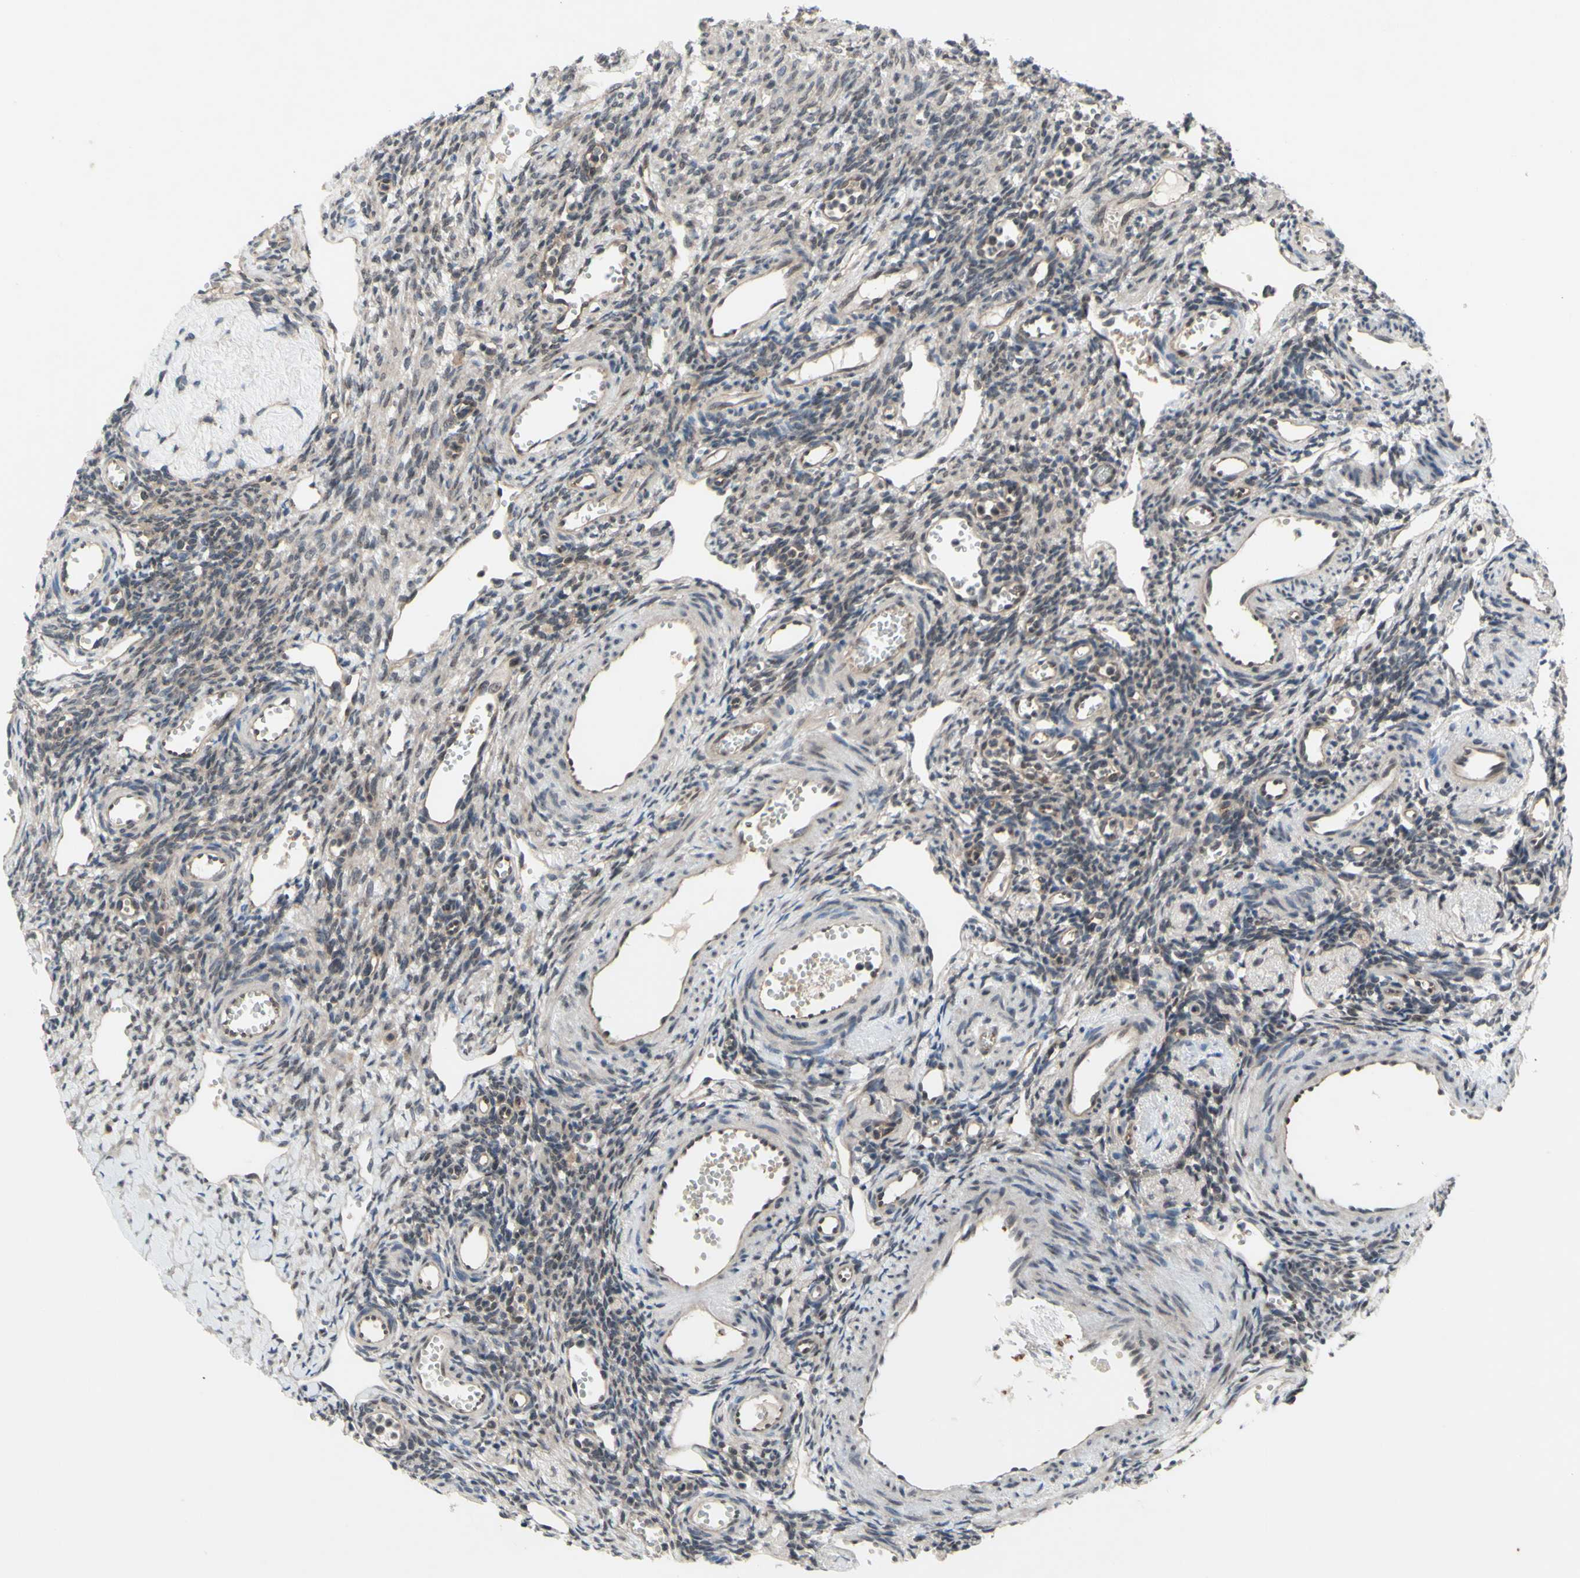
{"staining": {"intensity": "weak", "quantity": ">75%", "location": "cytoplasmic/membranous,nuclear"}, "tissue": "ovary", "cell_type": "Follicle cells", "image_type": "normal", "snomed": [{"axis": "morphology", "description": "Normal tissue, NOS"}, {"axis": "topography", "description": "Ovary"}], "caption": "Follicle cells show low levels of weak cytoplasmic/membranous,nuclear positivity in approximately >75% of cells in normal human ovary. (IHC, brightfield microscopy, high magnification).", "gene": "TRDMT1", "patient": {"sex": "female", "age": 33}}